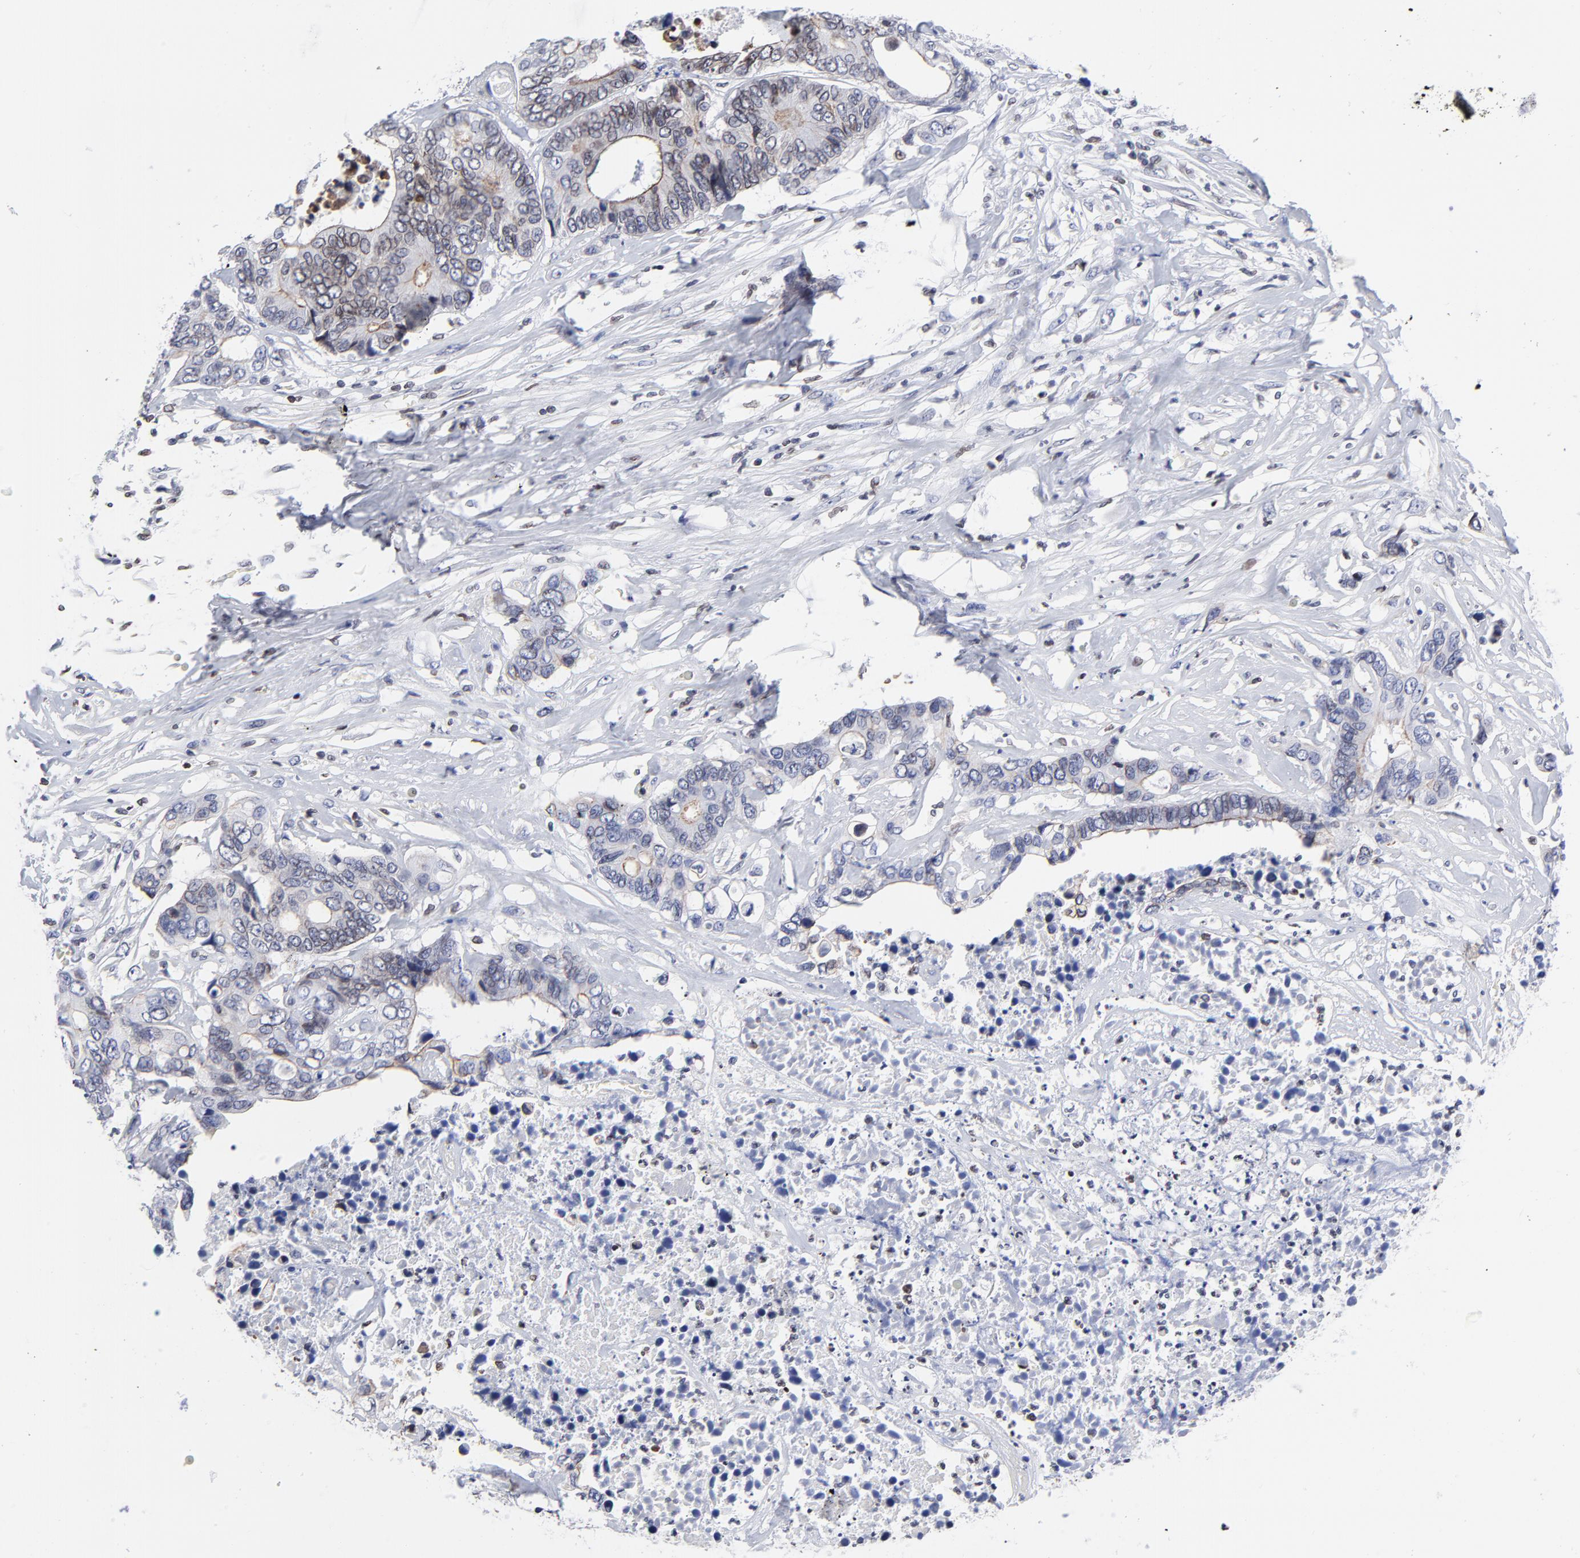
{"staining": {"intensity": "weak", "quantity": ">75%", "location": "cytoplasmic/membranous"}, "tissue": "colorectal cancer", "cell_type": "Tumor cells", "image_type": "cancer", "snomed": [{"axis": "morphology", "description": "Adenocarcinoma, NOS"}, {"axis": "topography", "description": "Rectum"}], "caption": "High-power microscopy captured an immunohistochemistry micrograph of adenocarcinoma (colorectal), revealing weak cytoplasmic/membranous staining in about >75% of tumor cells.", "gene": "THAP7", "patient": {"sex": "male", "age": 55}}